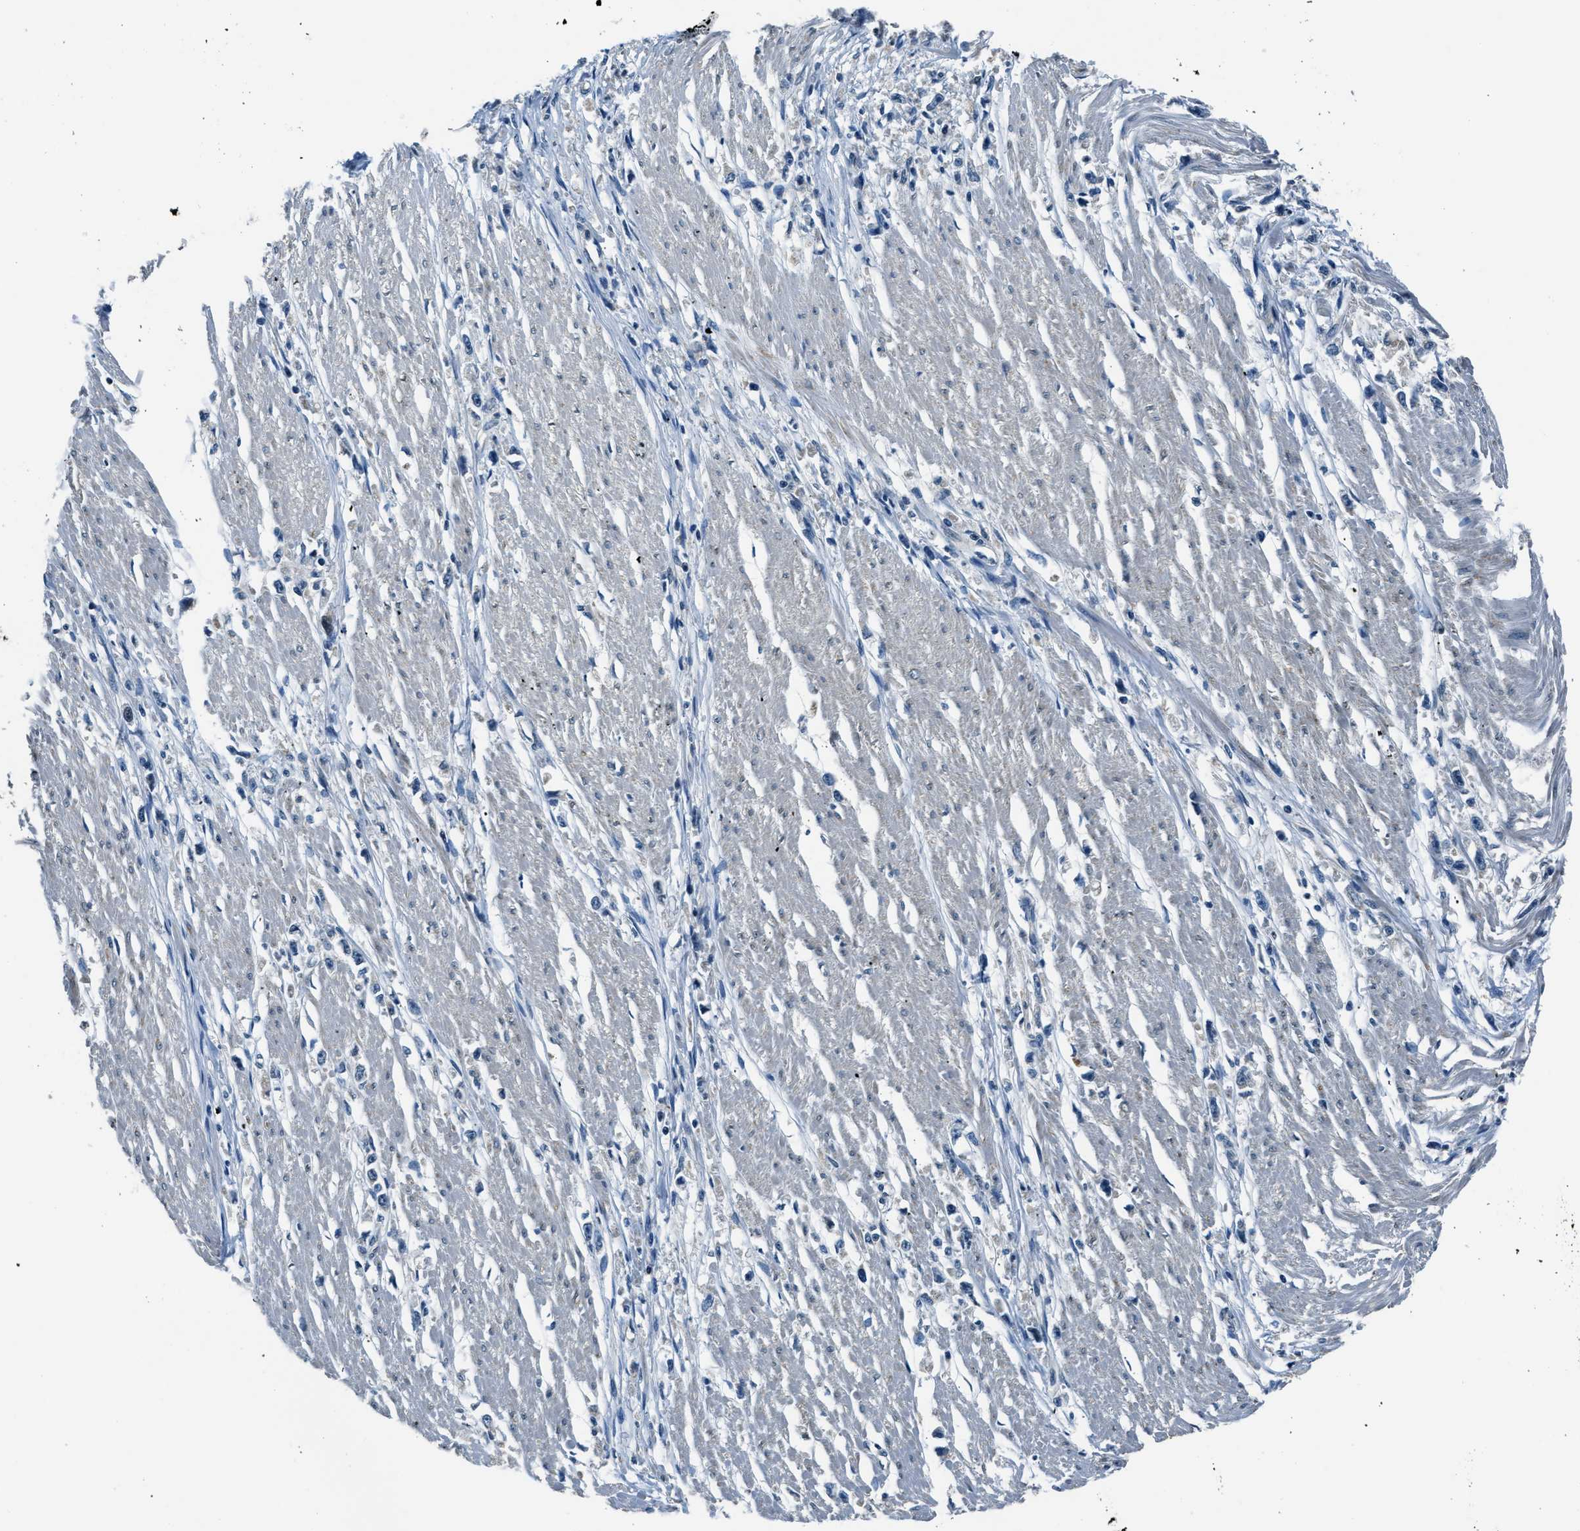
{"staining": {"intensity": "negative", "quantity": "none", "location": "none"}, "tissue": "stomach cancer", "cell_type": "Tumor cells", "image_type": "cancer", "snomed": [{"axis": "morphology", "description": "Adenocarcinoma, NOS"}, {"axis": "topography", "description": "Stomach"}], "caption": "Immunohistochemical staining of human stomach cancer displays no significant expression in tumor cells. (Brightfield microscopy of DAB immunohistochemistry (IHC) at high magnification).", "gene": "NME8", "patient": {"sex": "female", "age": 59}}